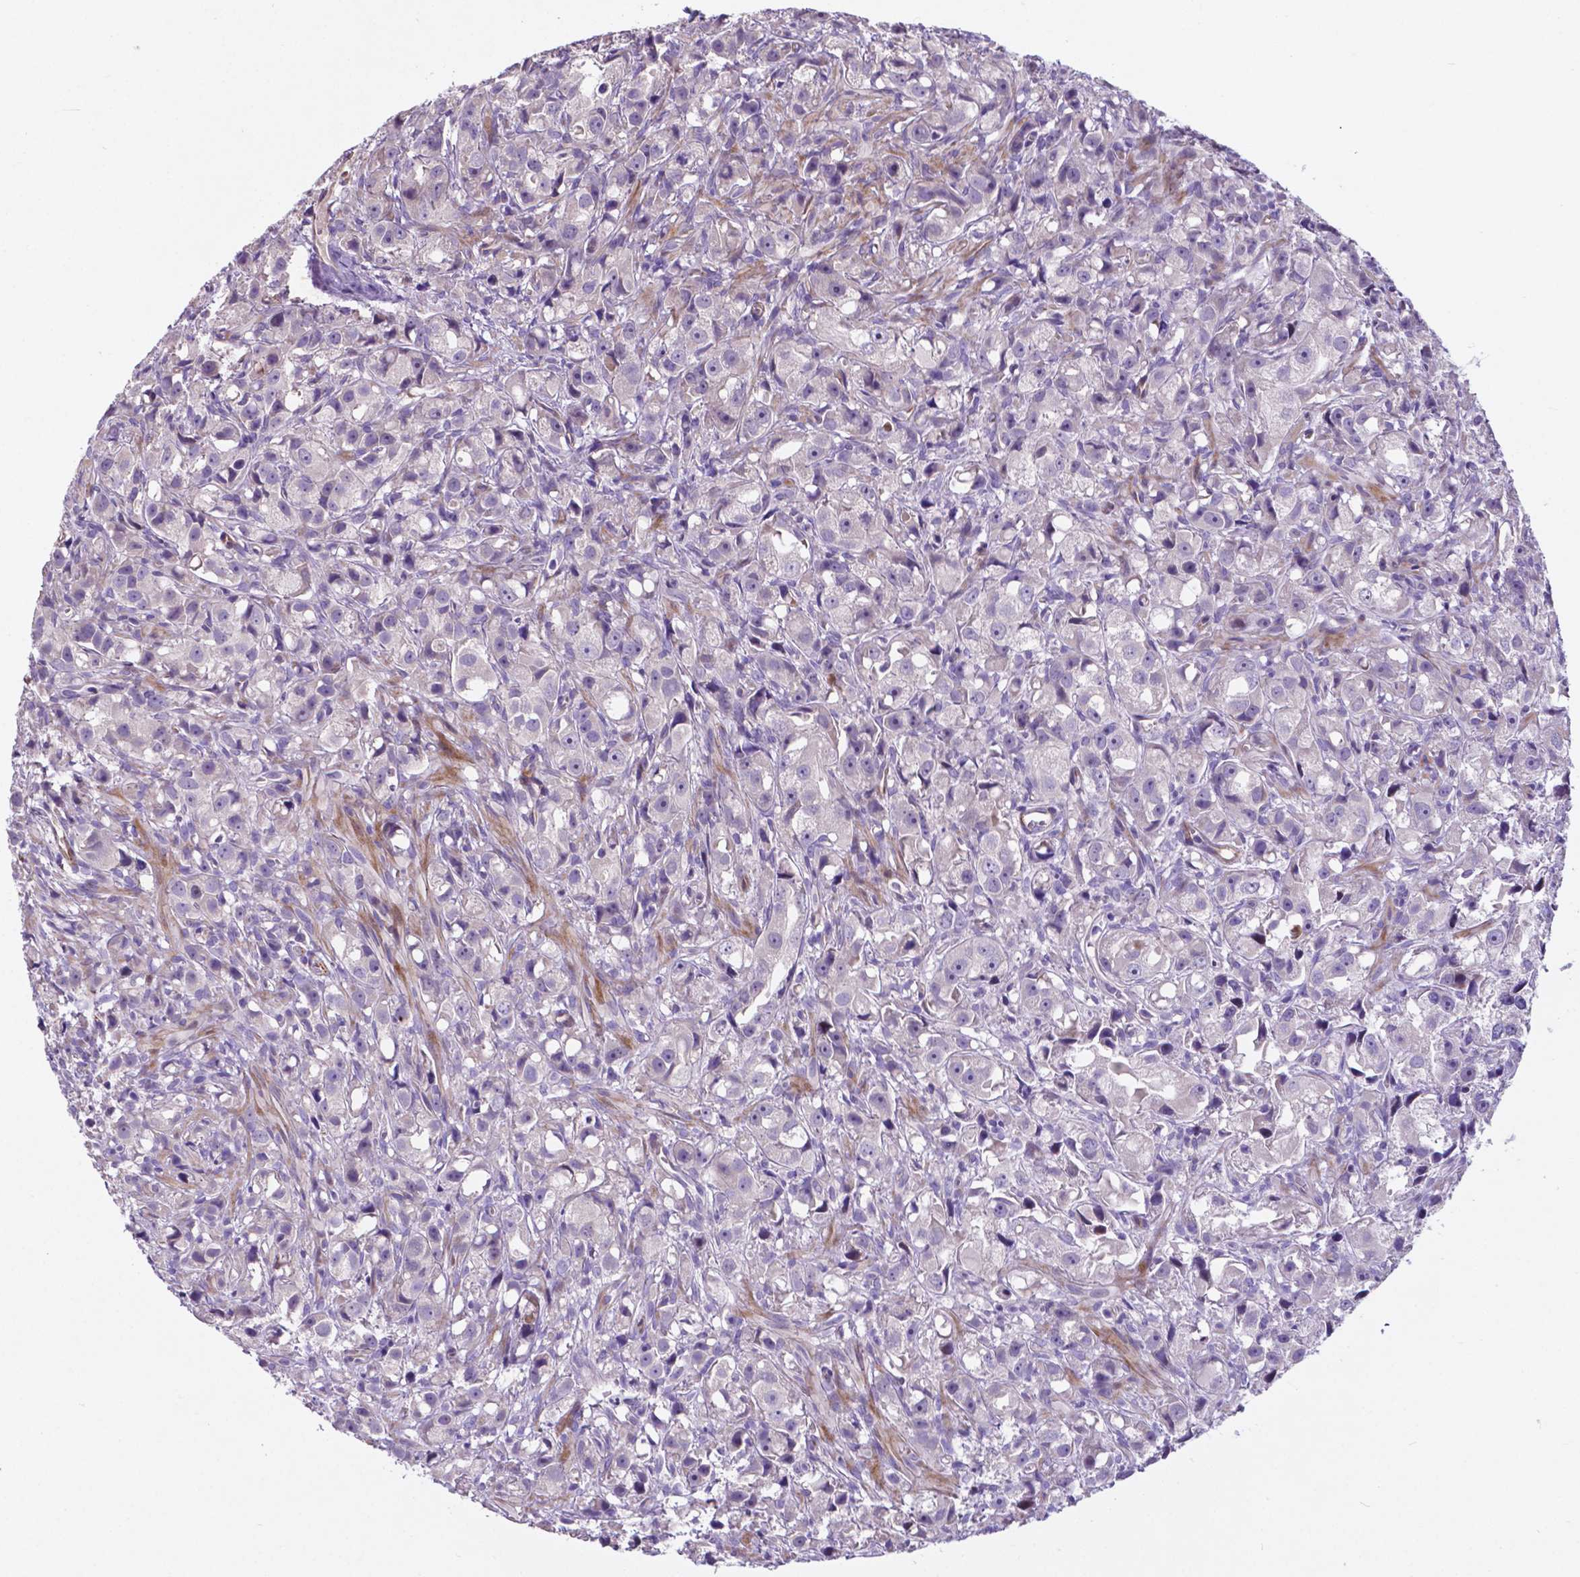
{"staining": {"intensity": "negative", "quantity": "none", "location": "none"}, "tissue": "prostate cancer", "cell_type": "Tumor cells", "image_type": "cancer", "snomed": [{"axis": "morphology", "description": "Adenocarcinoma, High grade"}, {"axis": "topography", "description": "Prostate"}], "caption": "Immunohistochemistry of prostate cancer (adenocarcinoma (high-grade)) reveals no positivity in tumor cells.", "gene": "PFKFB4", "patient": {"sex": "male", "age": 75}}